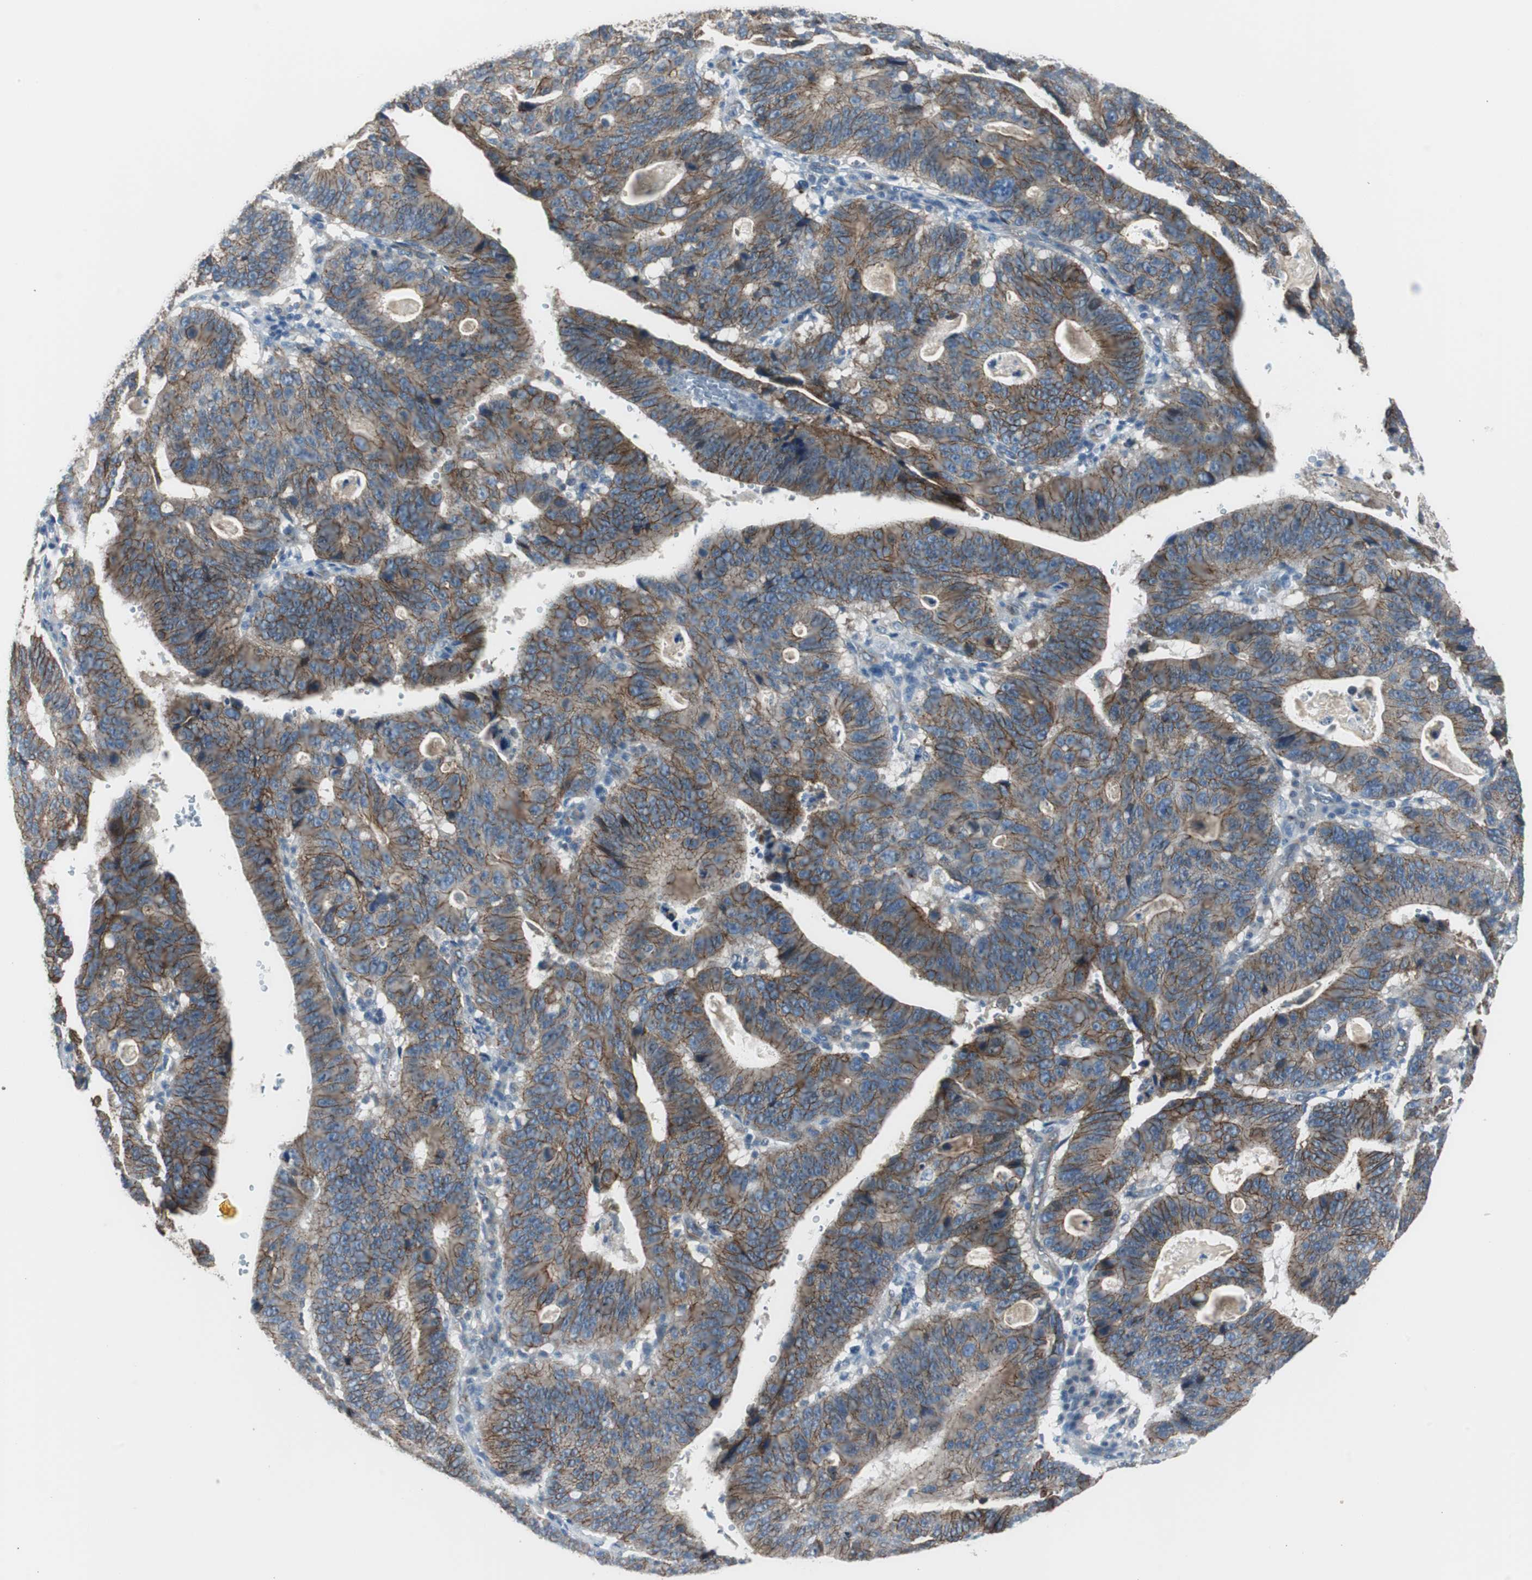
{"staining": {"intensity": "strong", "quantity": ">75%", "location": "cytoplasmic/membranous"}, "tissue": "stomach cancer", "cell_type": "Tumor cells", "image_type": "cancer", "snomed": [{"axis": "morphology", "description": "Adenocarcinoma, NOS"}, {"axis": "topography", "description": "Stomach"}], "caption": "Brown immunohistochemical staining in stomach cancer demonstrates strong cytoplasmic/membranous expression in approximately >75% of tumor cells.", "gene": "STXBP4", "patient": {"sex": "male", "age": 59}}